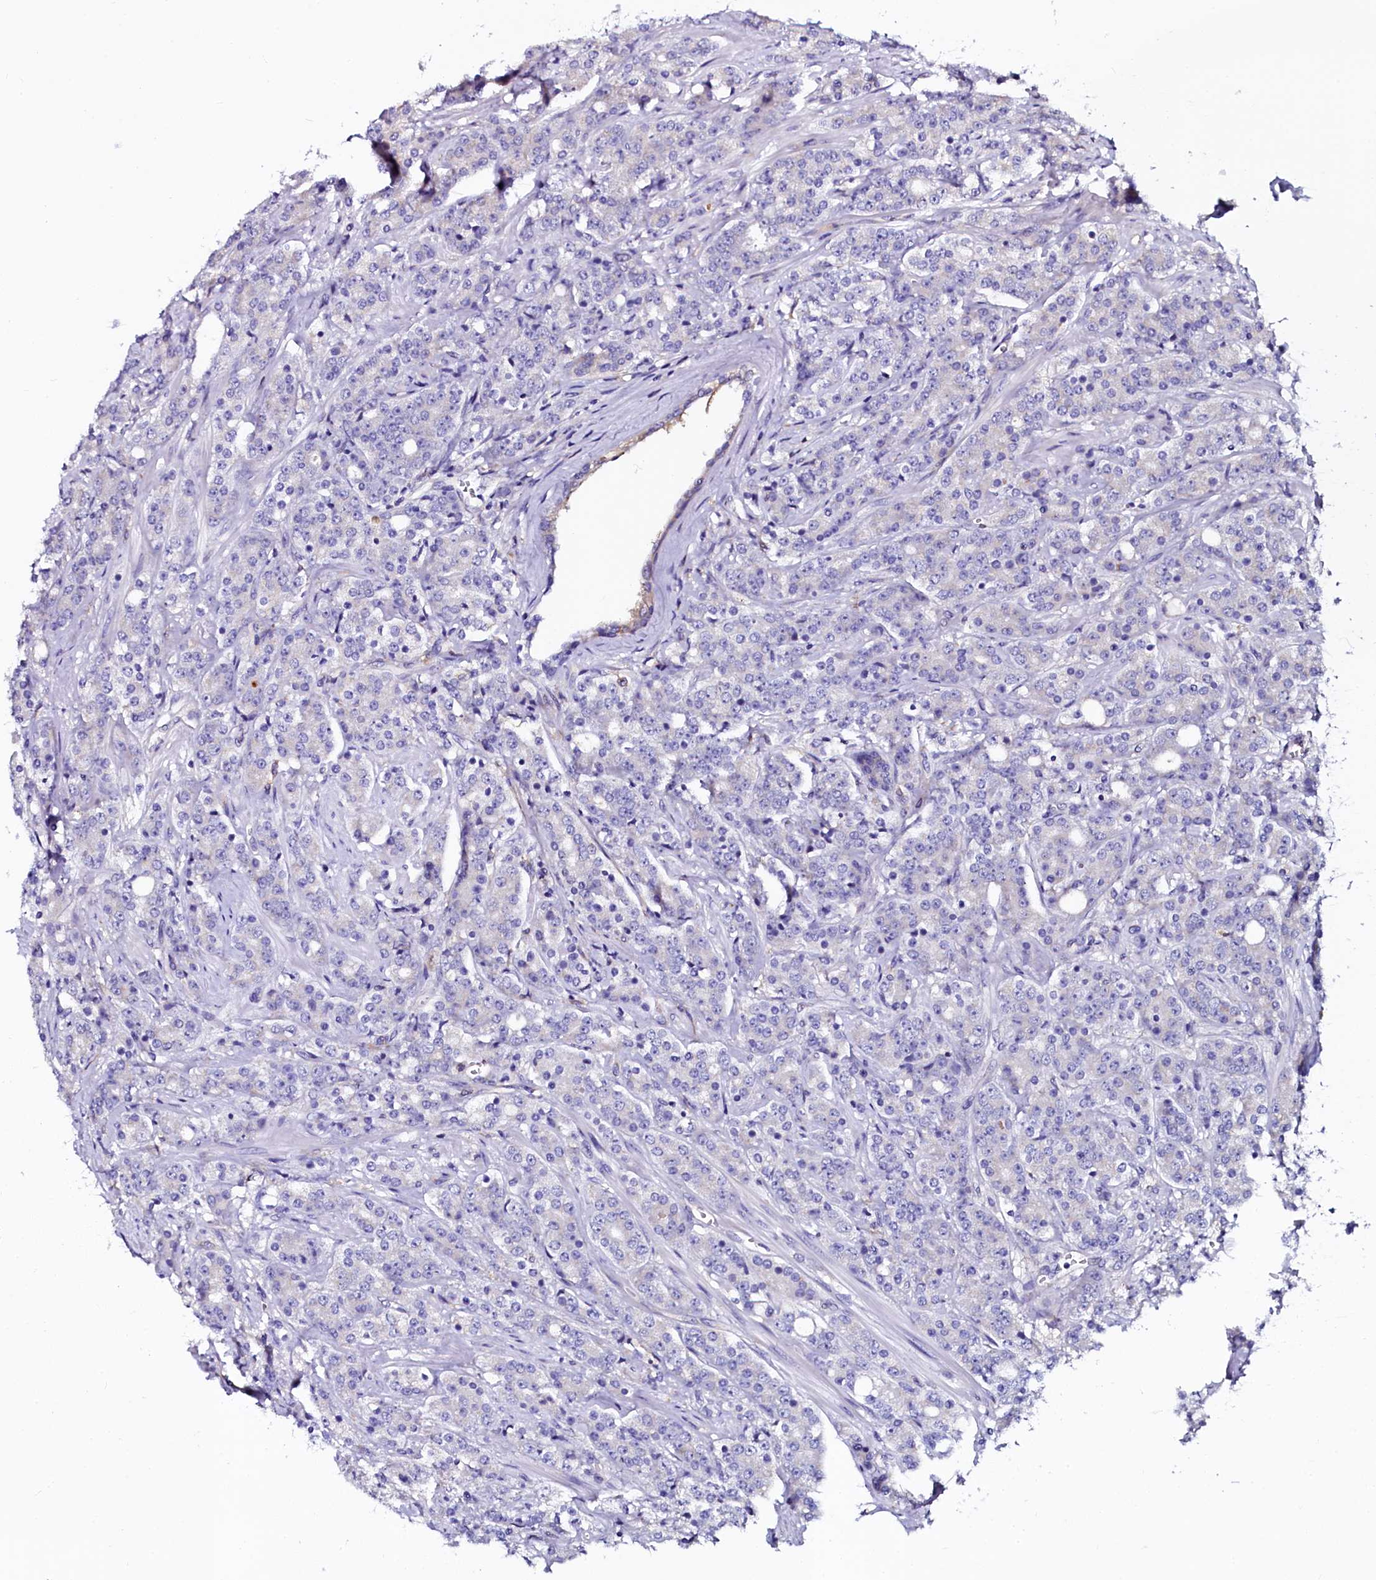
{"staining": {"intensity": "negative", "quantity": "none", "location": "none"}, "tissue": "prostate cancer", "cell_type": "Tumor cells", "image_type": "cancer", "snomed": [{"axis": "morphology", "description": "Adenocarcinoma, High grade"}, {"axis": "topography", "description": "Prostate"}], "caption": "Tumor cells show no significant staining in prostate cancer (high-grade adenocarcinoma).", "gene": "OTOL1", "patient": {"sex": "male", "age": 62}}